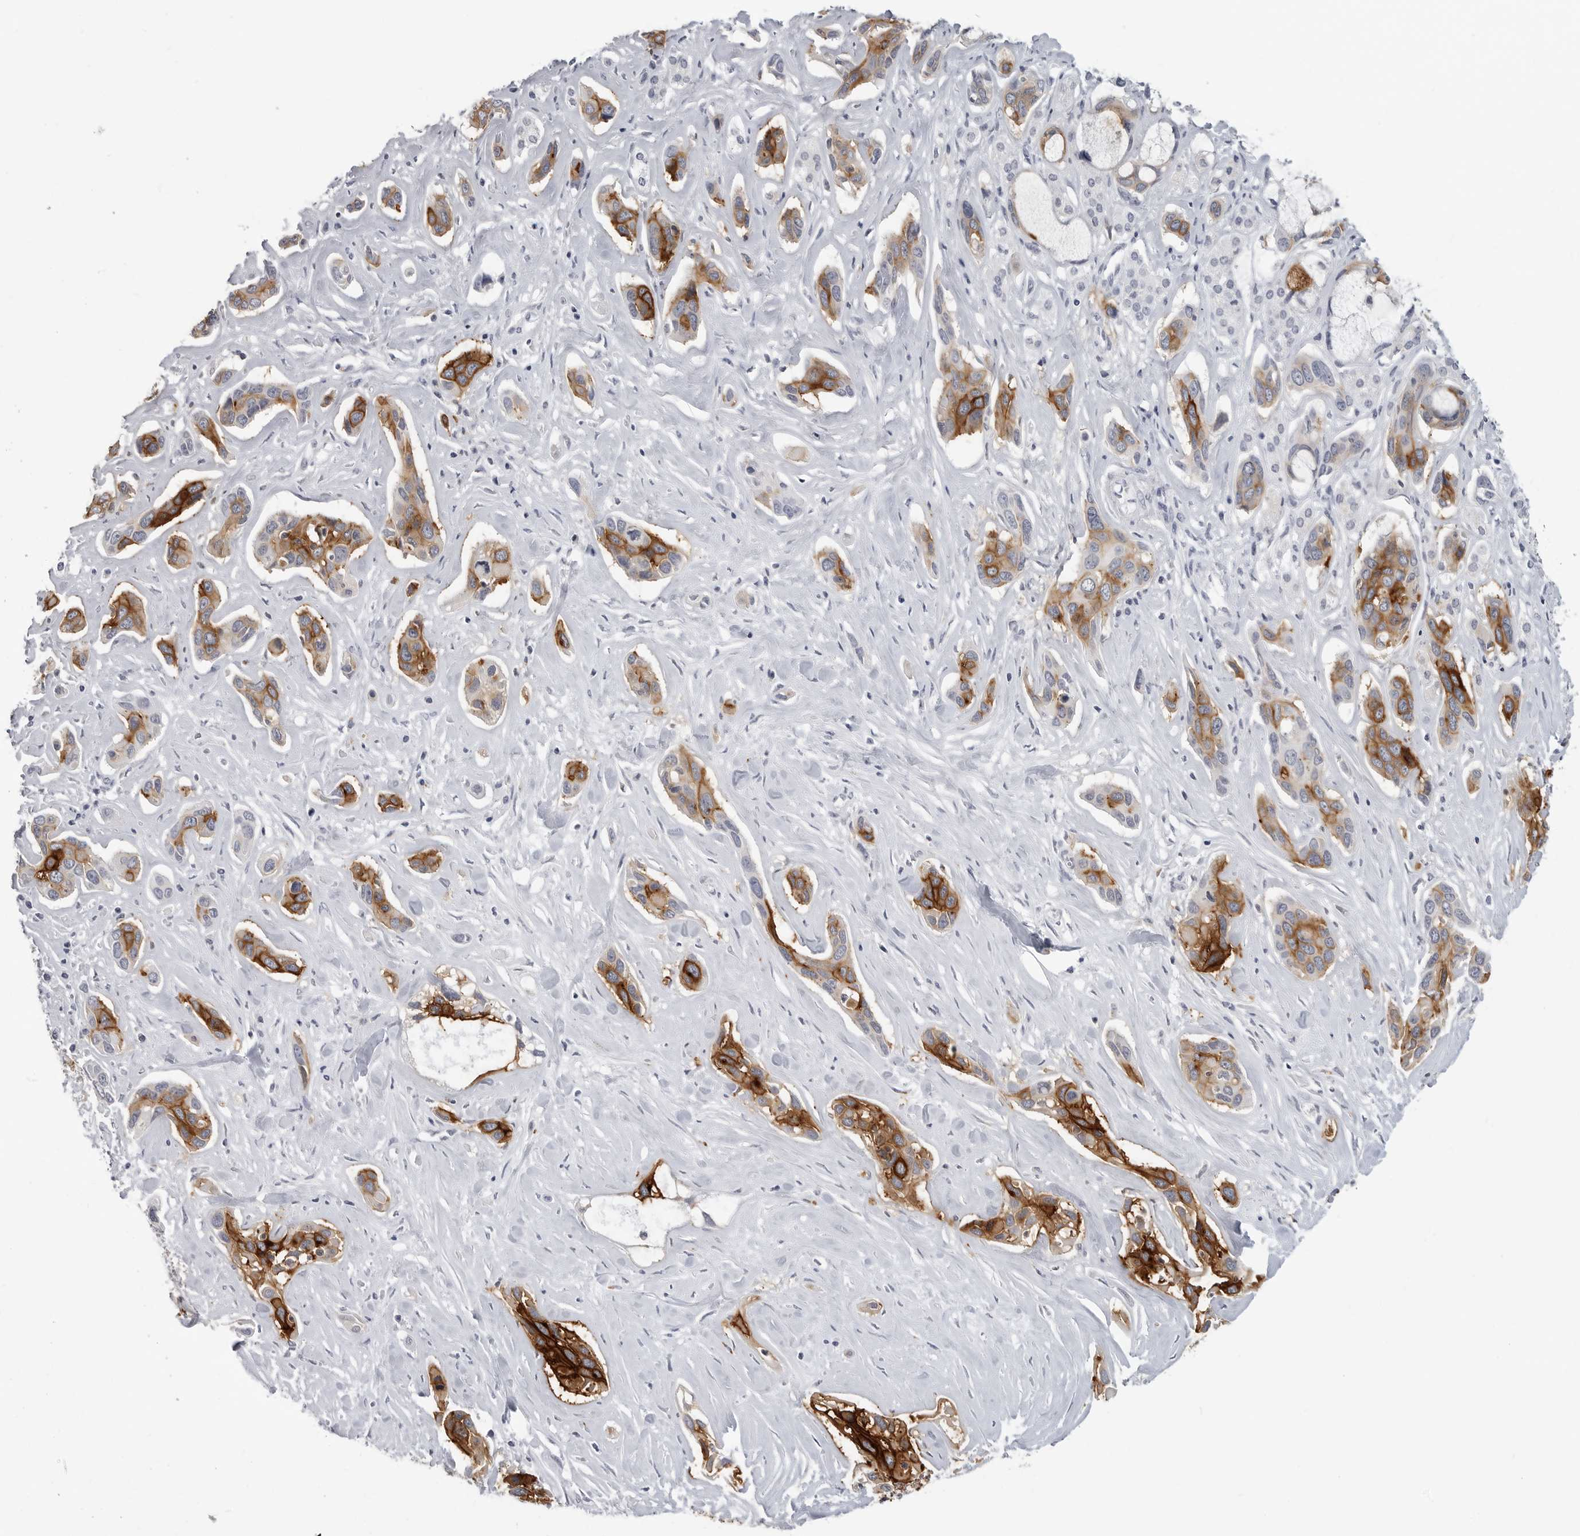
{"staining": {"intensity": "strong", "quantity": ">75%", "location": "cytoplasmic/membranous"}, "tissue": "pancreatic cancer", "cell_type": "Tumor cells", "image_type": "cancer", "snomed": [{"axis": "morphology", "description": "Adenocarcinoma, NOS"}, {"axis": "topography", "description": "Pancreas"}], "caption": "Adenocarcinoma (pancreatic) stained with a brown dye demonstrates strong cytoplasmic/membranous positive positivity in approximately >75% of tumor cells.", "gene": "LY6D", "patient": {"sex": "female", "age": 60}}